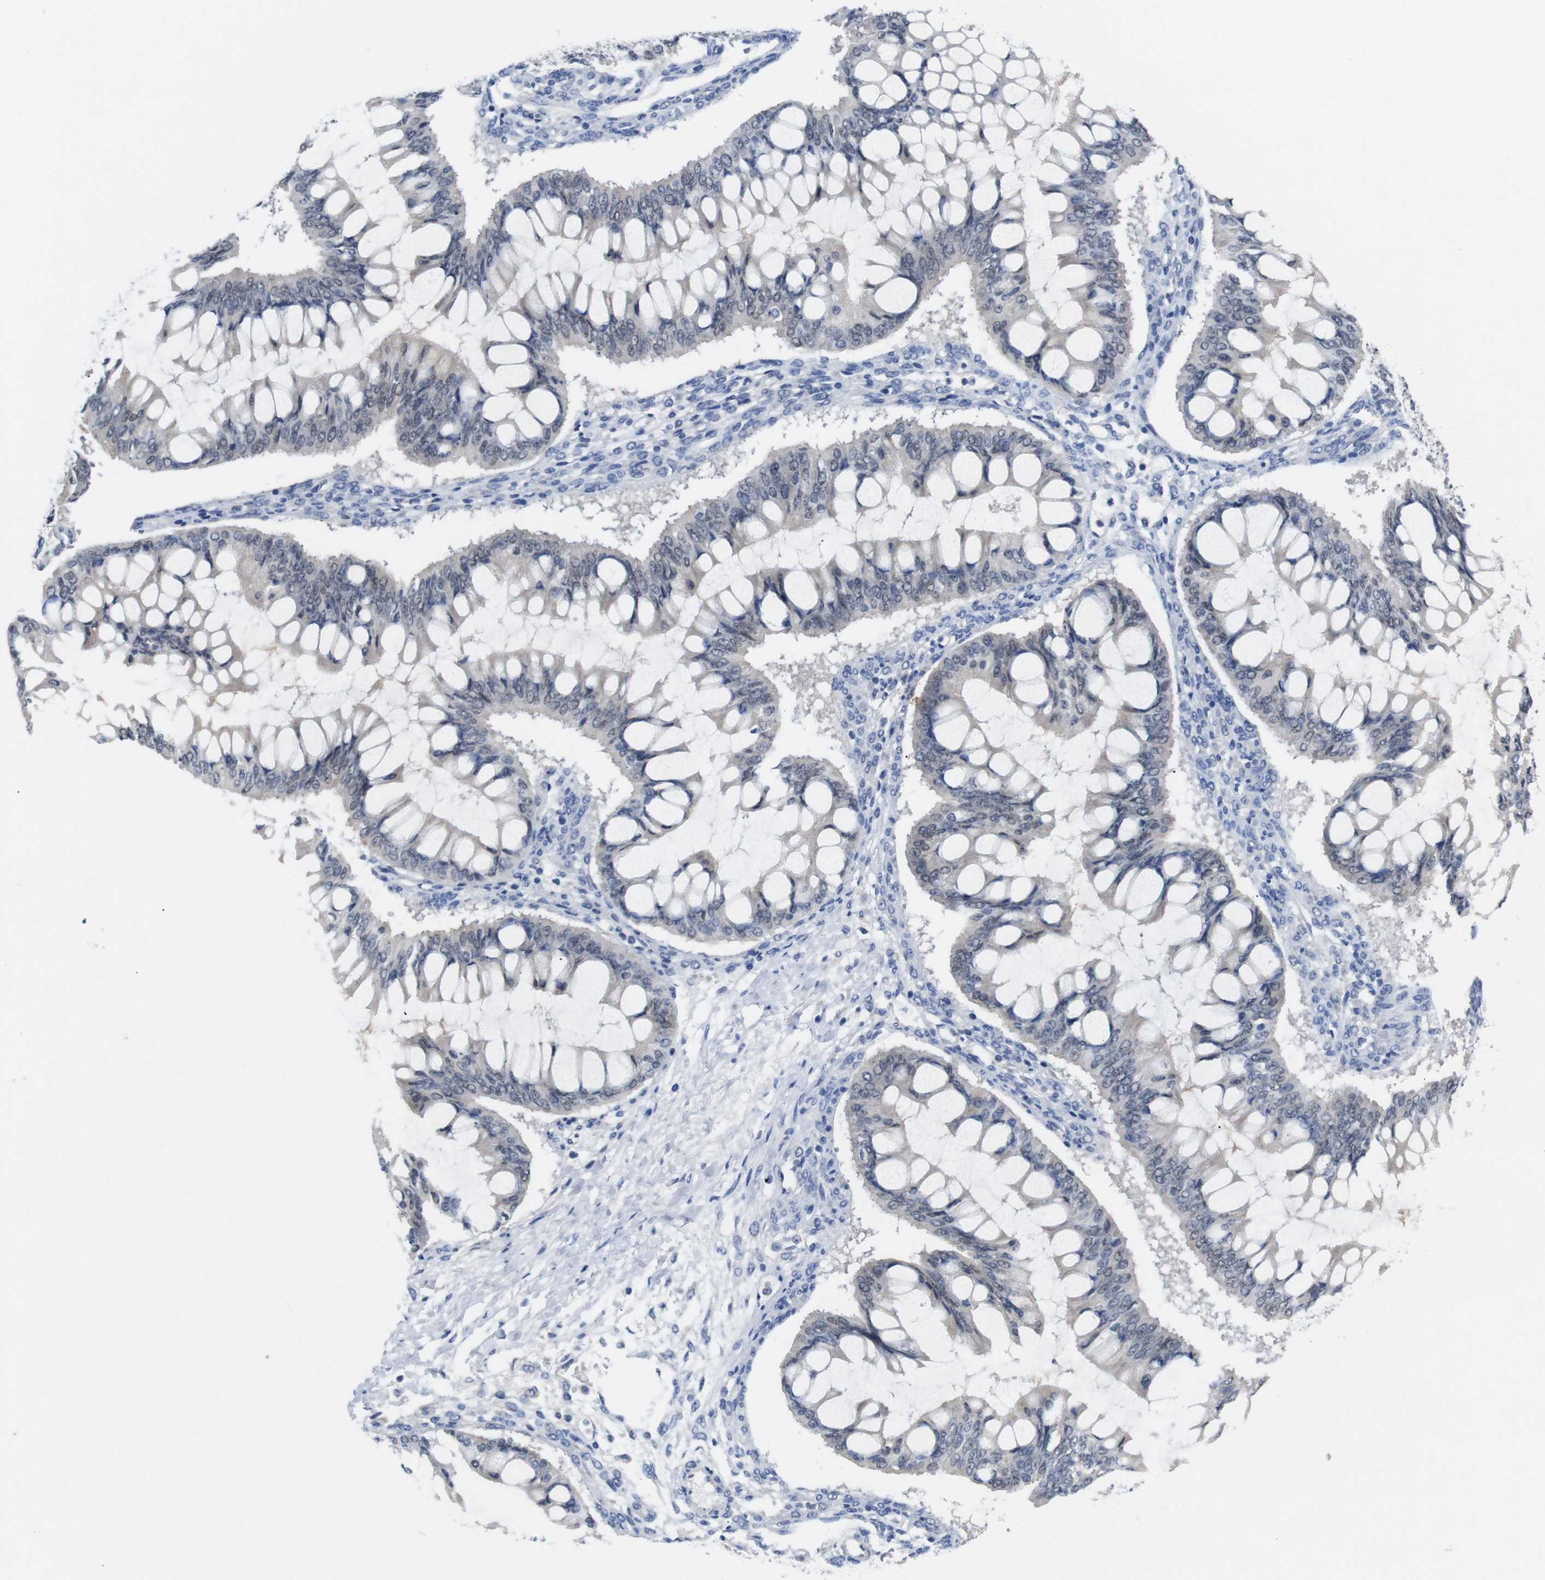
{"staining": {"intensity": "negative", "quantity": "none", "location": "none"}, "tissue": "ovarian cancer", "cell_type": "Tumor cells", "image_type": "cancer", "snomed": [{"axis": "morphology", "description": "Cystadenocarcinoma, mucinous, NOS"}, {"axis": "topography", "description": "Ovary"}], "caption": "A high-resolution histopathology image shows immunohistochemistry staining of ovarian cancer (mucinous cystadenocarcinoma), which demonstrates no significant positivity in tumor cells. The staining is performed using DAB (3,3'-diaminobenzidine) brown chromogen with nuclei counter-stained in using hematoxylin.", "gene": "HNF1A", "patient": {"sex": "female", "age": 73}}